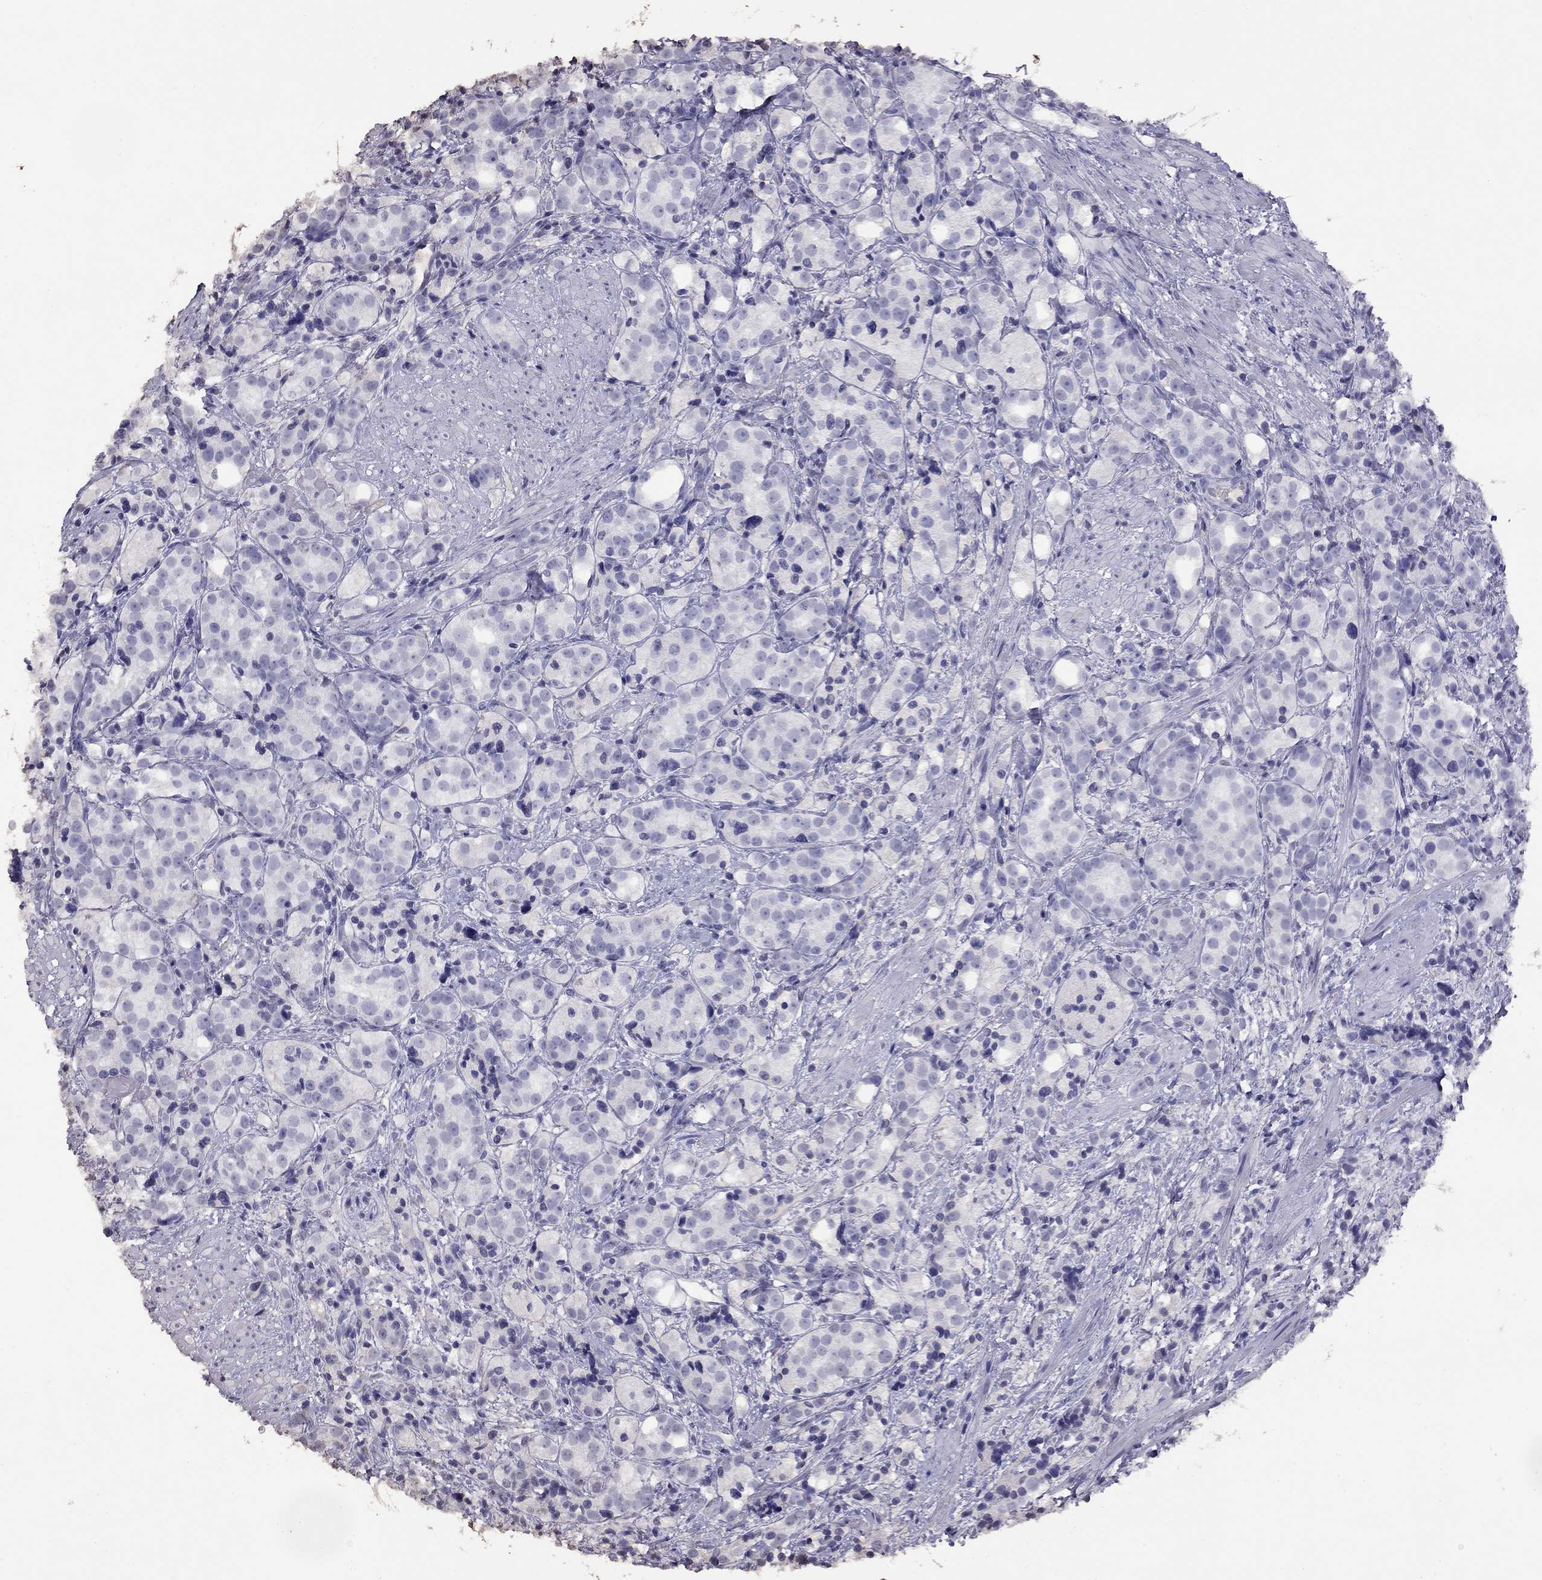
{"staining": {"intensity": "negative", "quantity": "none", "location": "none"}, "tissue": "prostate cancer", "cell_type": "Tumor cells", "image_type": "cancer", "snomed": [{"axis": "morphology", "description": "Adenocarcinoma, High grade"}, {"axis": "topography", "description": "Prostate"}], "caption": "Tumor cells are negative for protein expression in human prostate cancer (adenocarcinoma (high-grade)).", "gene": "SUN3", "patient": {"sex": "male", "age": 53}}